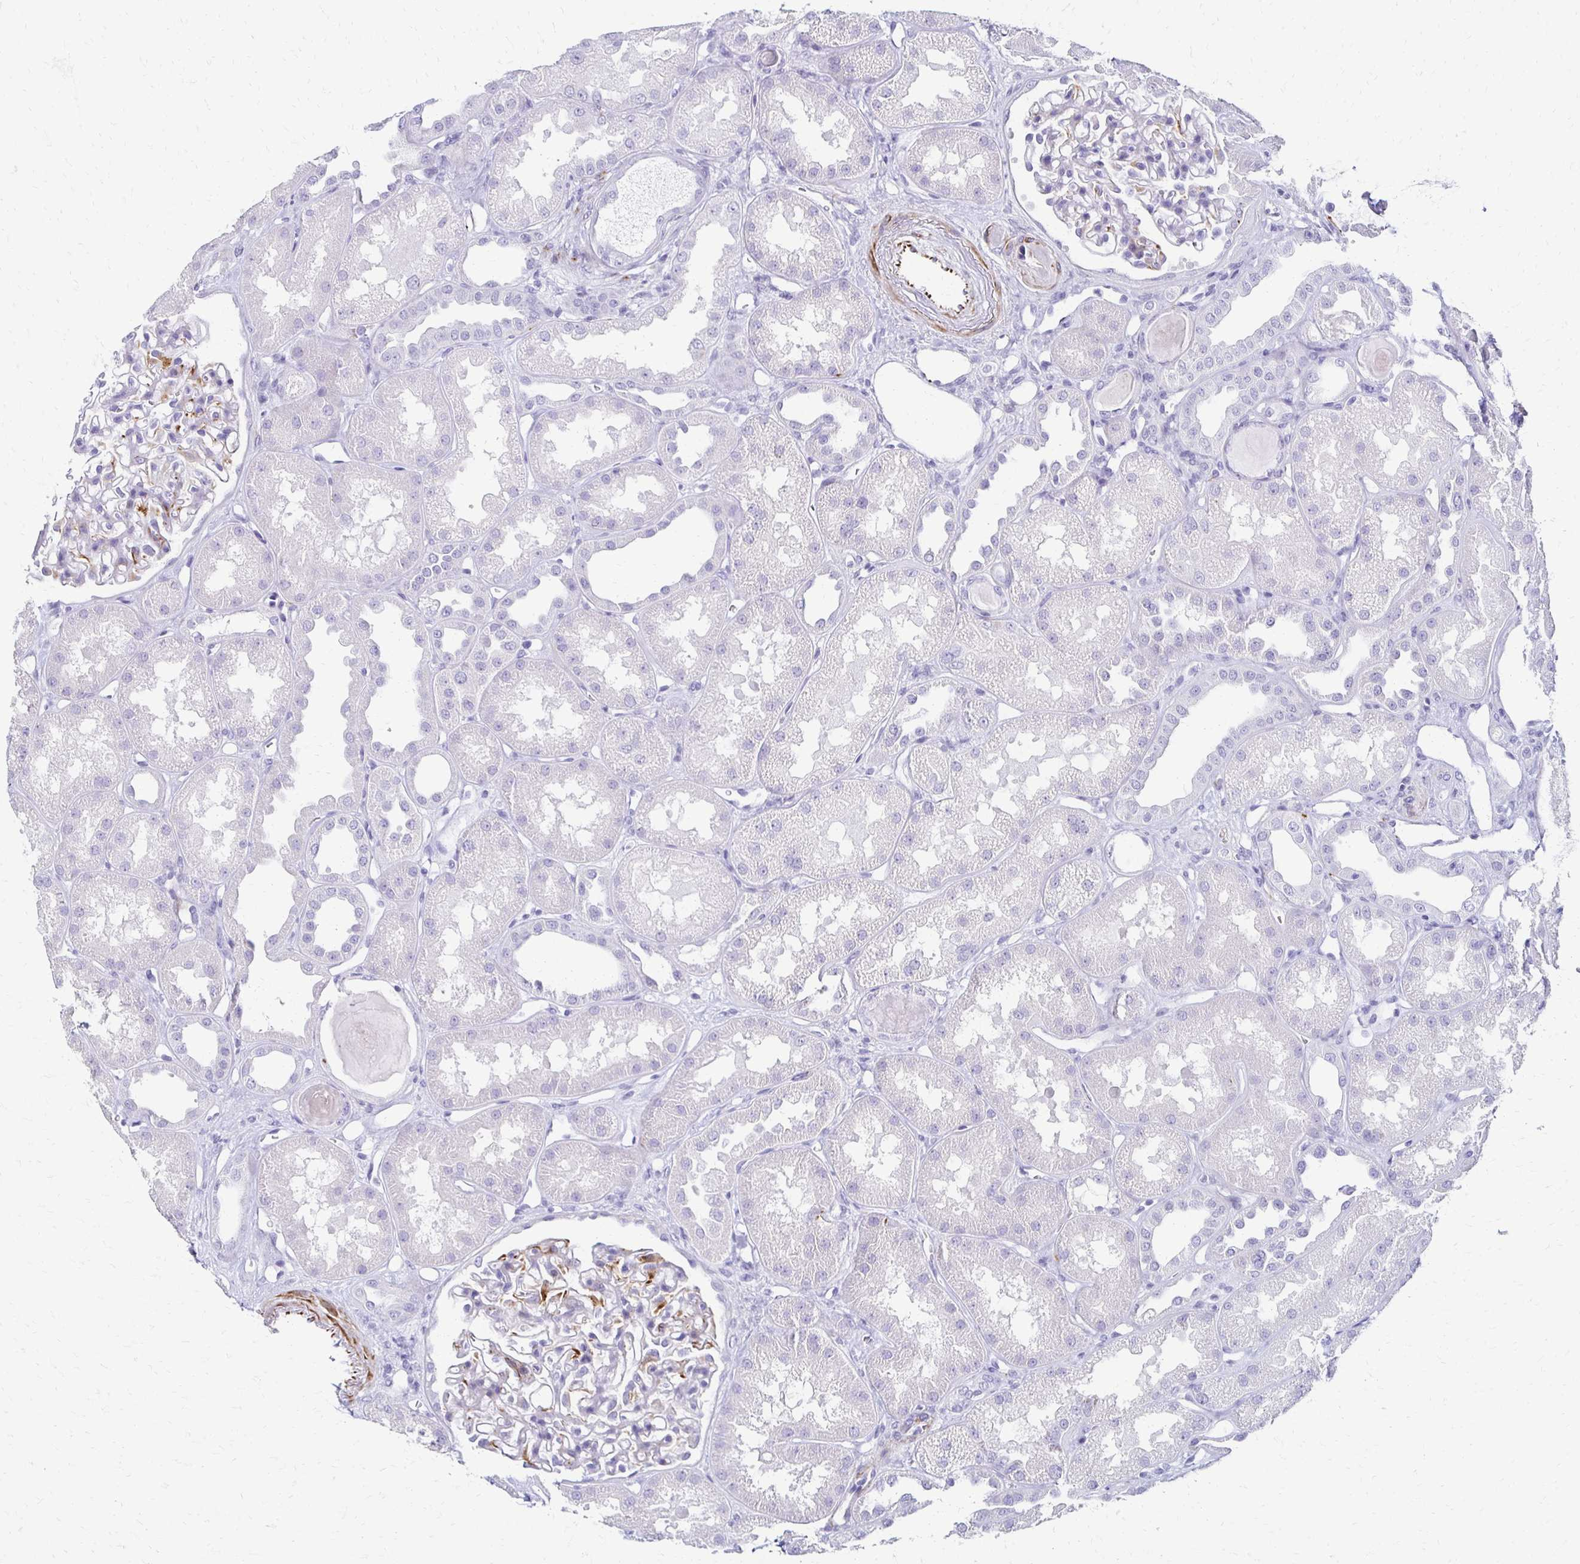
{"staining": {"intensity": "strong", "quantity": "<25%", "location": "cytoplasmic/membranous"}, "tissue": "kidney", "cell_type": "Cells in glomeruli", "image_type": "normal", "snomed": [{"axis": "morphology", "description": "Normal tissue, NOS"}, {"axis": "topography", "description": "Kidney"}], "caption": "The immunohistochemical stain labels strong cytoplasmic/membranous positivity in cells in glomeruli of benign kidney. Using DAB (brown) and hematoxylin (blue) stains, captured at high magnification using brightfield microscopy.", "gene": "TMEM54", "patient": {"sex": "male", "age": 61}}